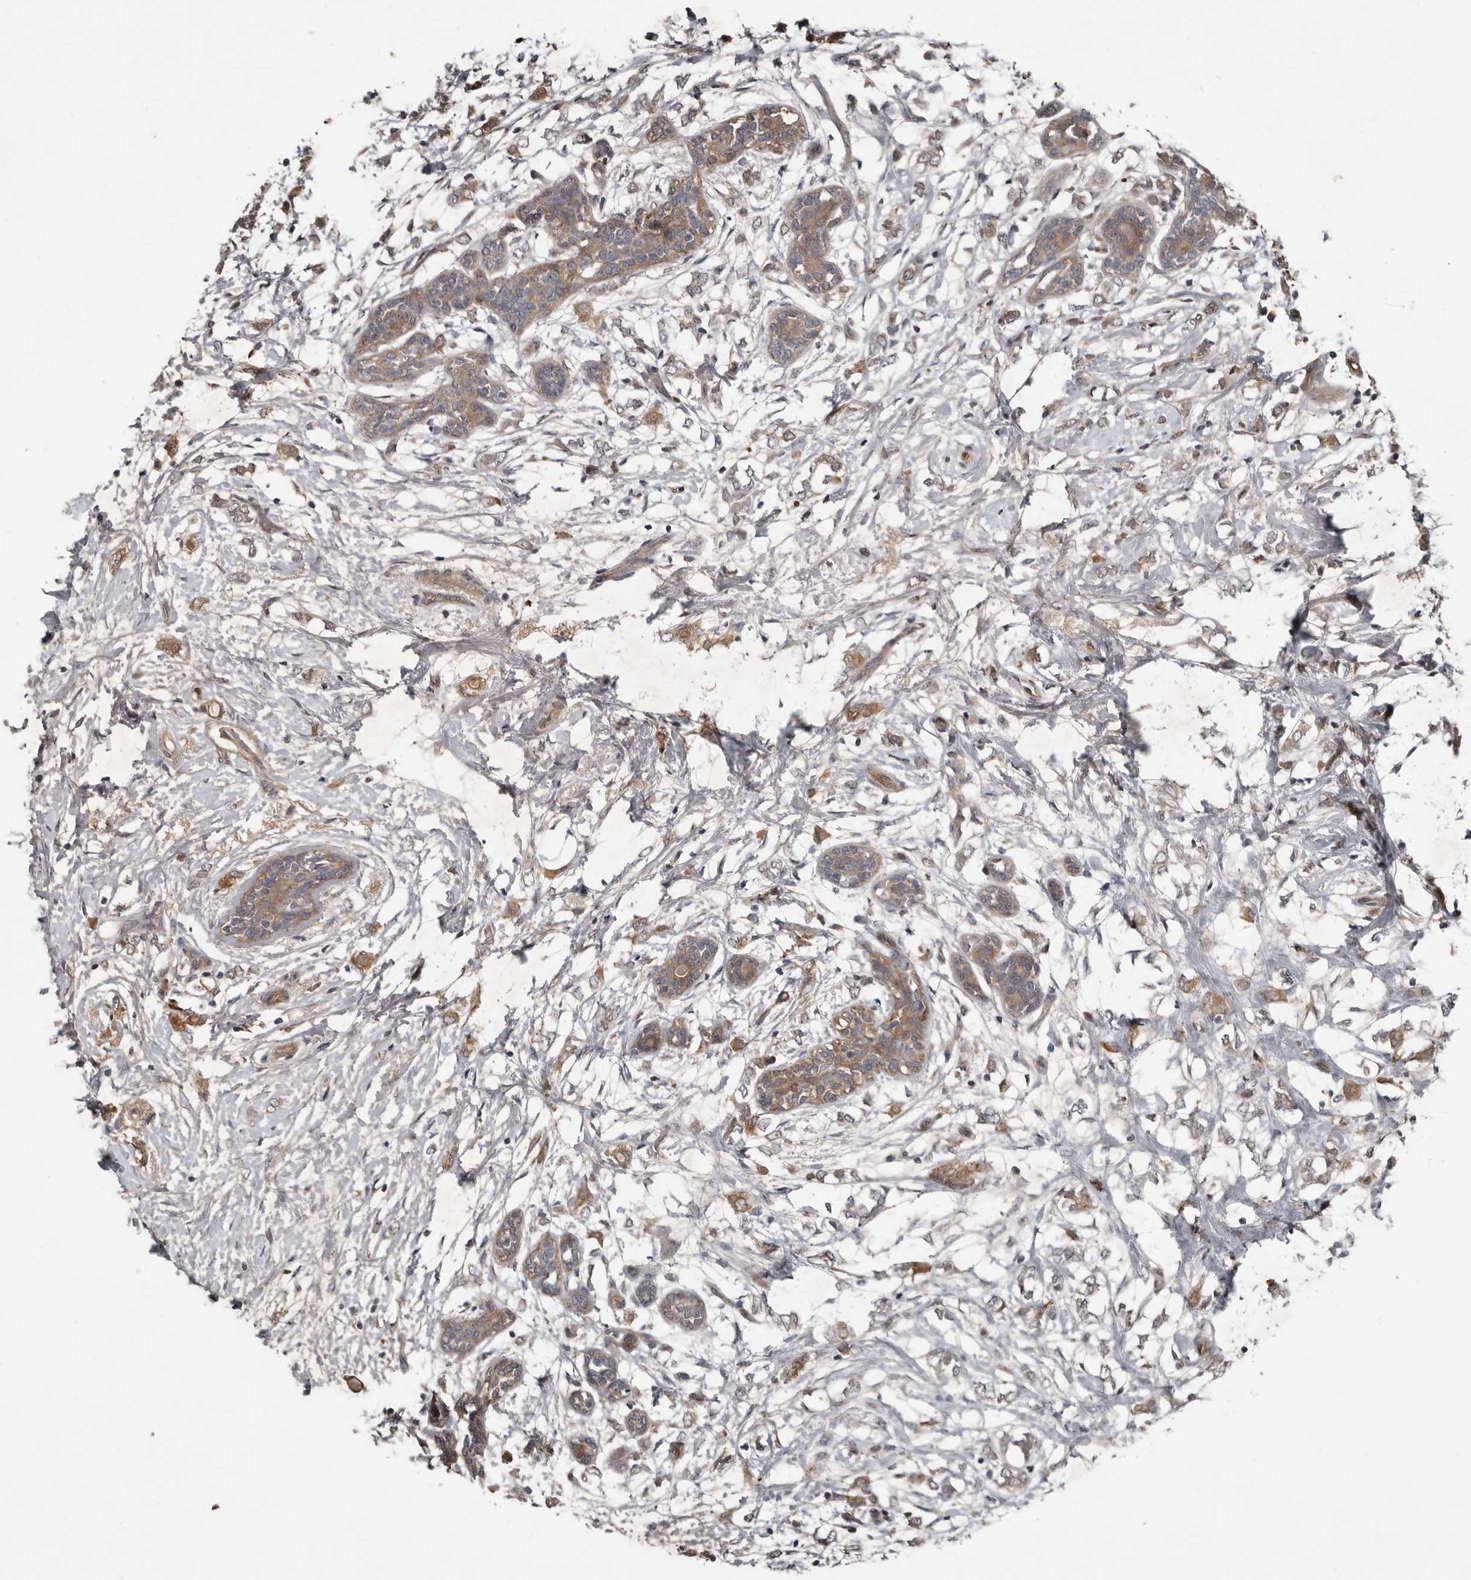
{"staining": {"intensity": "moderate", "quantity": "25%-75%", "location": "cytoplasmic/membranous"}, "tissue": "breast cancer", "cell_type": "Tumor cells", "image_type": "cancer", "snomed": [{"axis": "morphology", "description": "Normal tissue, NOS"}, {"axis": "morphology", "description": "Lobular carcinoma"}, {"axis": "topography", "description": "Breast"}], "caption": "Tumor cells display medium levels of moderate cytoplasmic/membranous positivity in approximately 25%-75% of cells in breast cancer.", "gene": "DNAJB4", "patient": {"sex": "female", "age": 47}}